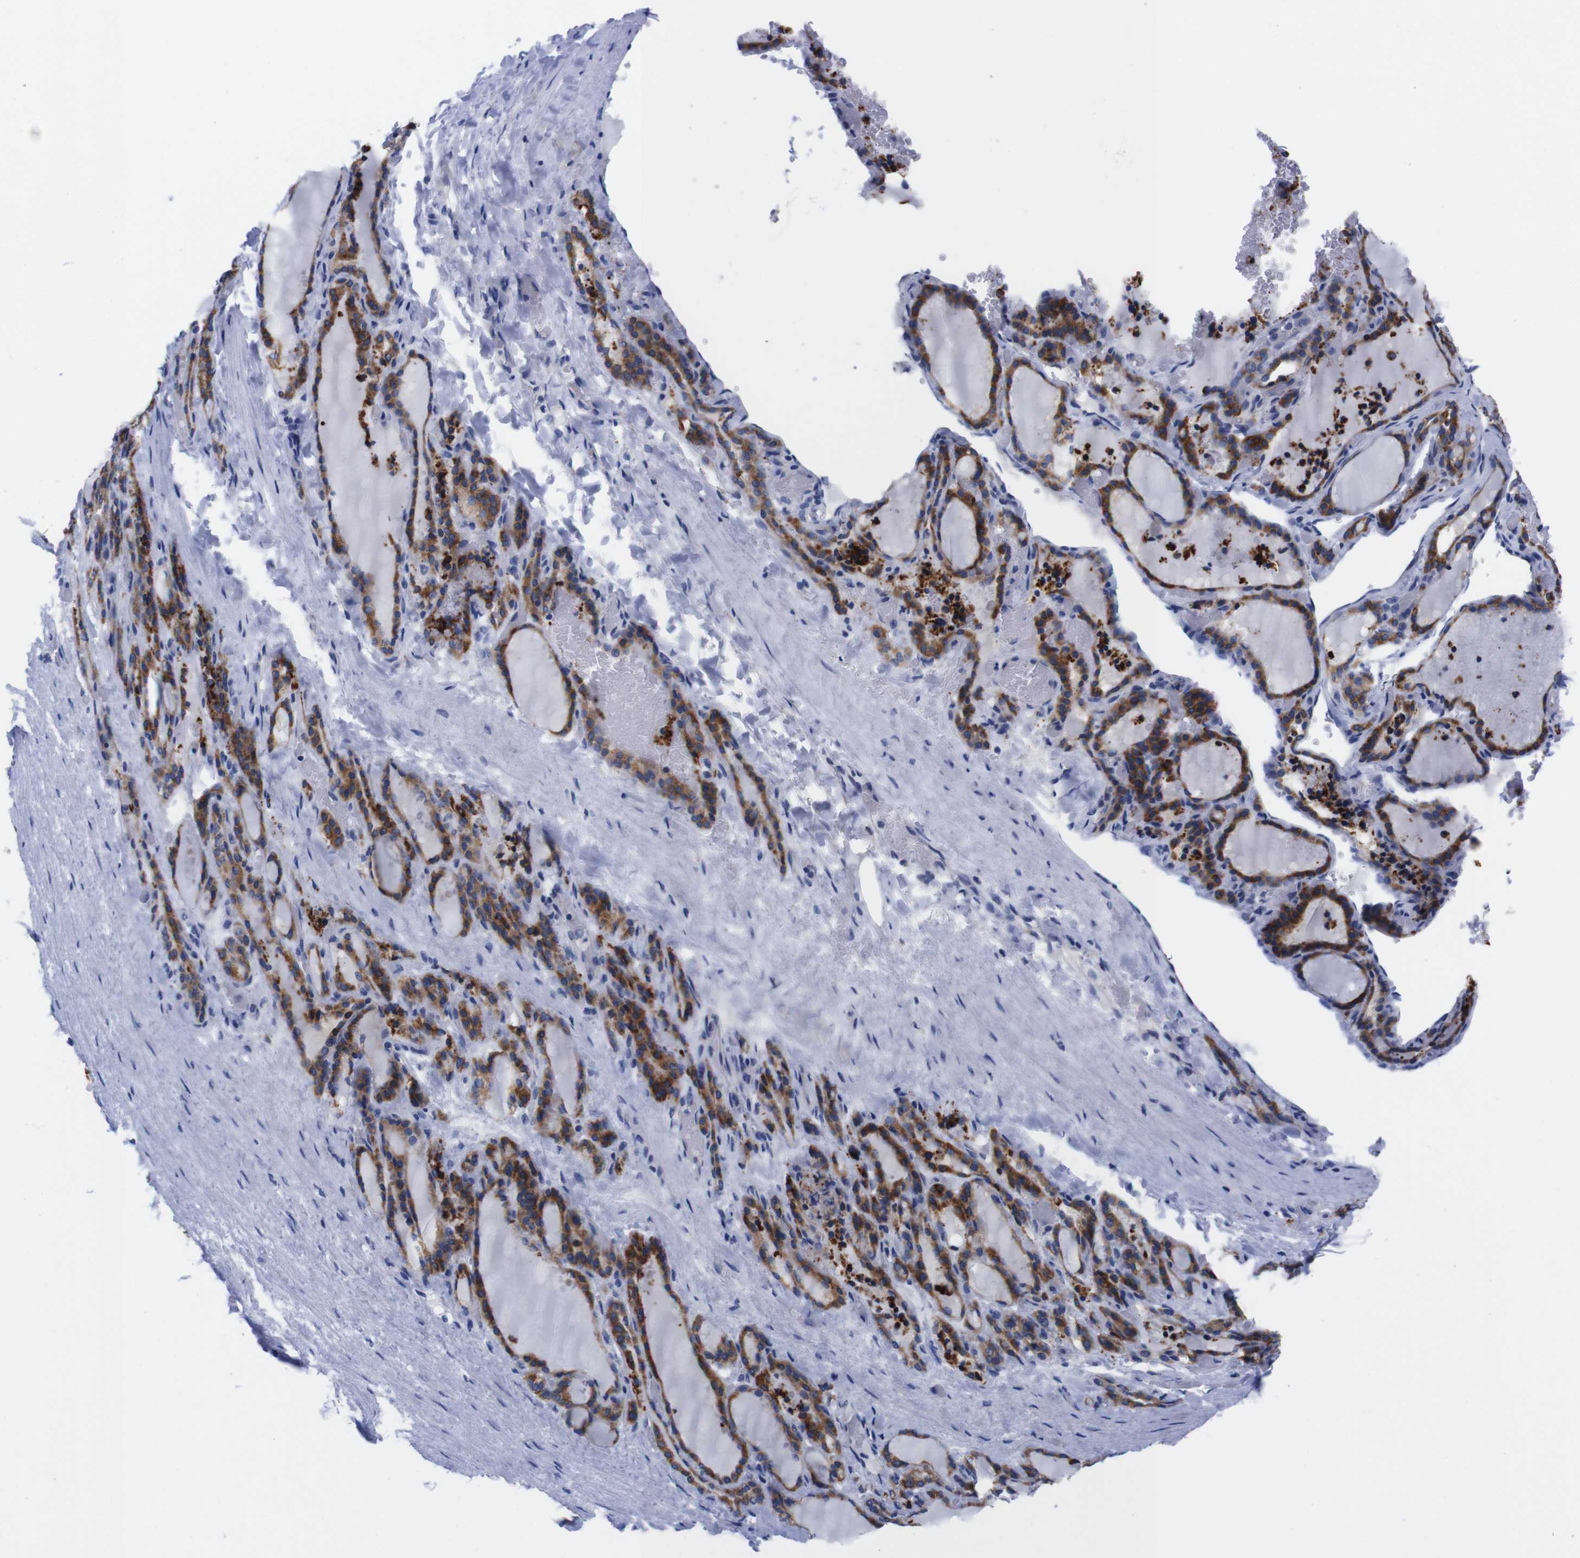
{"staining": {"intensity": "moderate", "quantity": ">75%", "location": "cytoplasmic/membranous"}, "tissue": "thyroid gland", "cell_type": "Glandular cells", "image_type": "normal", "snomed": [{"axis": "morphology", "description": "Normal tissue, NOS"}, {"axis": "topography", "description": "Thyroid gland"}], "caption": "Immunohistochemistry of benign thyroid gland shows medium levels of moderate cytoplasmic/membranous expression in approximately >75% of glandular cells. (Brightfield microscopy of DAB IHC at high magnification).", "gene": "NEBL", "patient": {"sex": "female", "age": 28}}